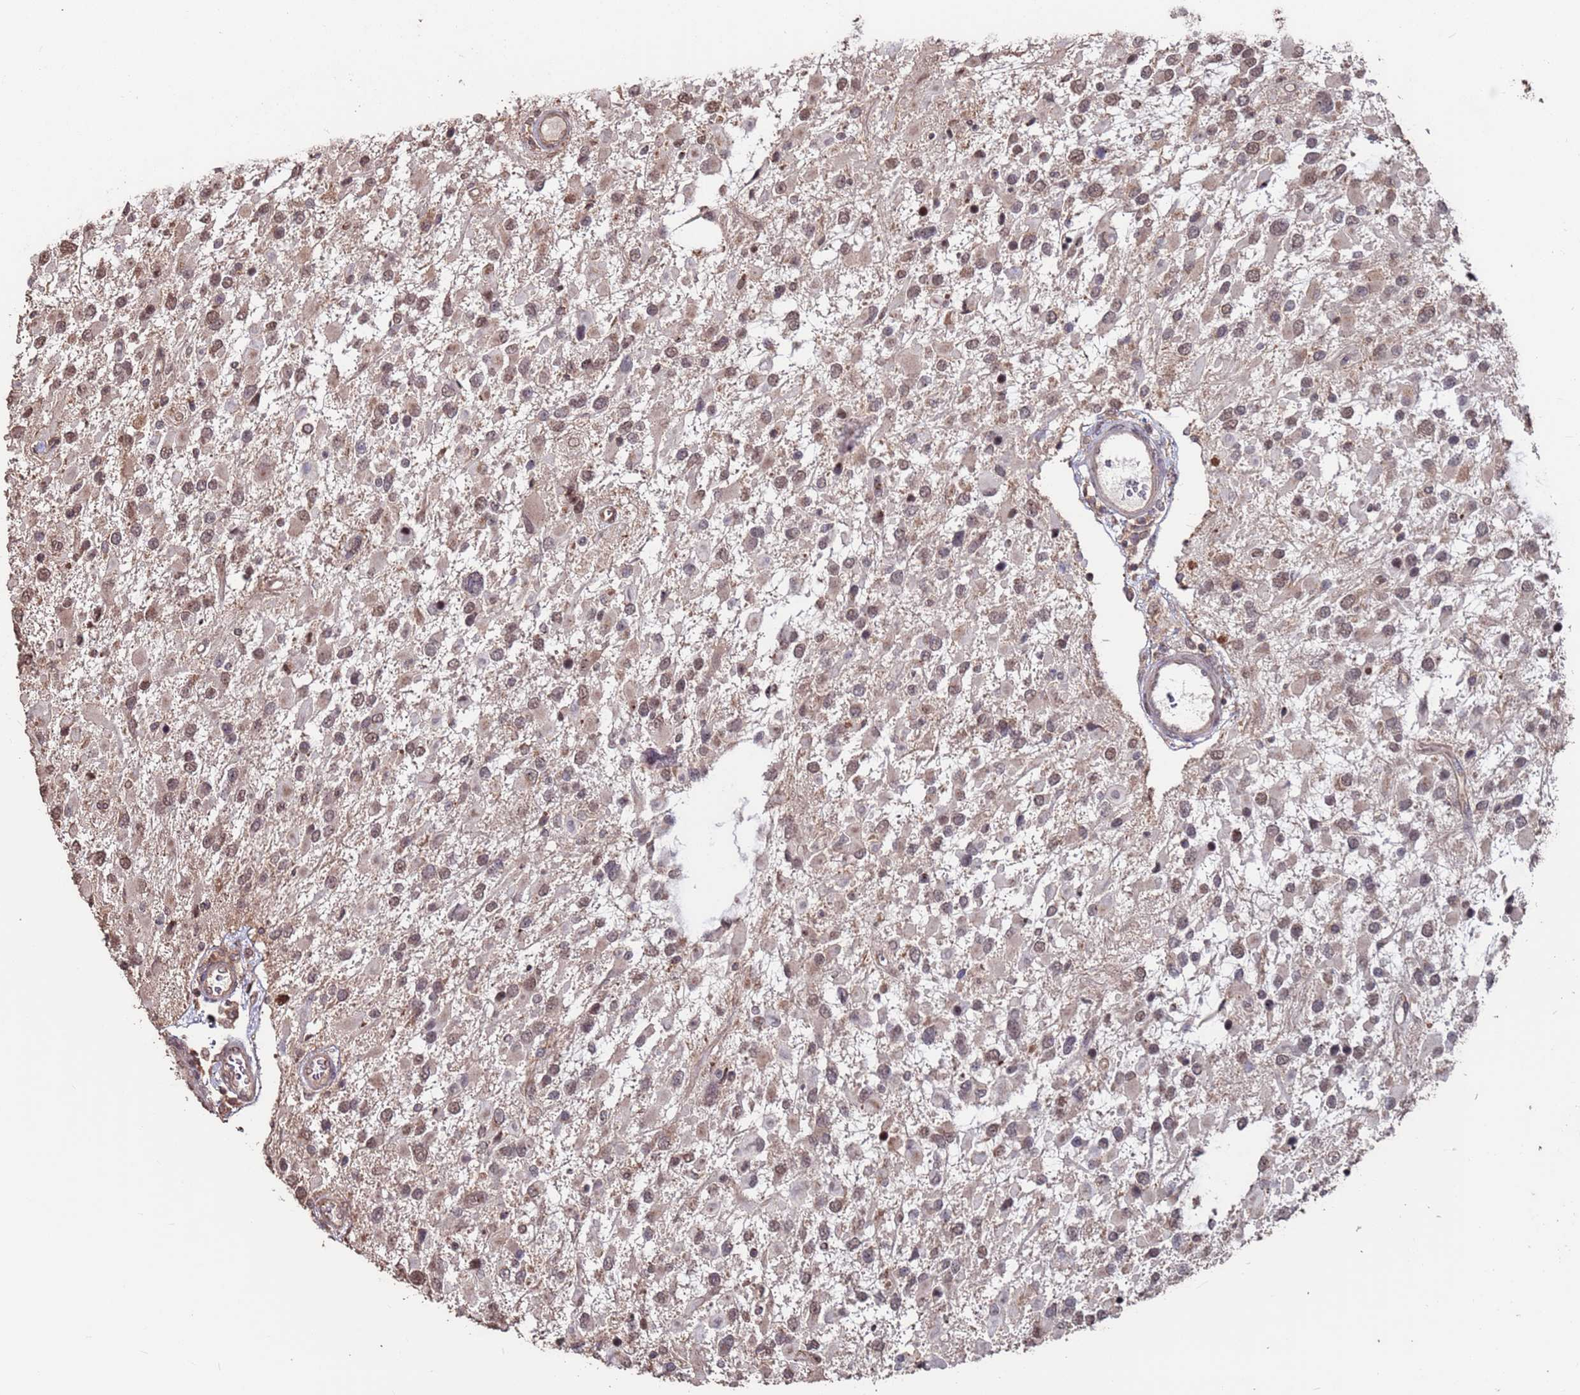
{"staining": {"intensity": "weak", "quantity": "25%-75%", "location": "nuclear"}, "tissue": "glioma", "cell_type": "Tumor cells", "image_type": "cancer", "snomed": [{"axis": "morphology", "description": "Glioma, malignant, High grade"}, {"axis": "topography", "description": "Brain"}], "caption": "Approximately 25%-75% of tumor cells in human glioma reveal weak nuclear protein positivity as visualized by brown immunohistochemical staining.", "gene": "PRR7", "patient": {"sex": "male", "age": 53}}